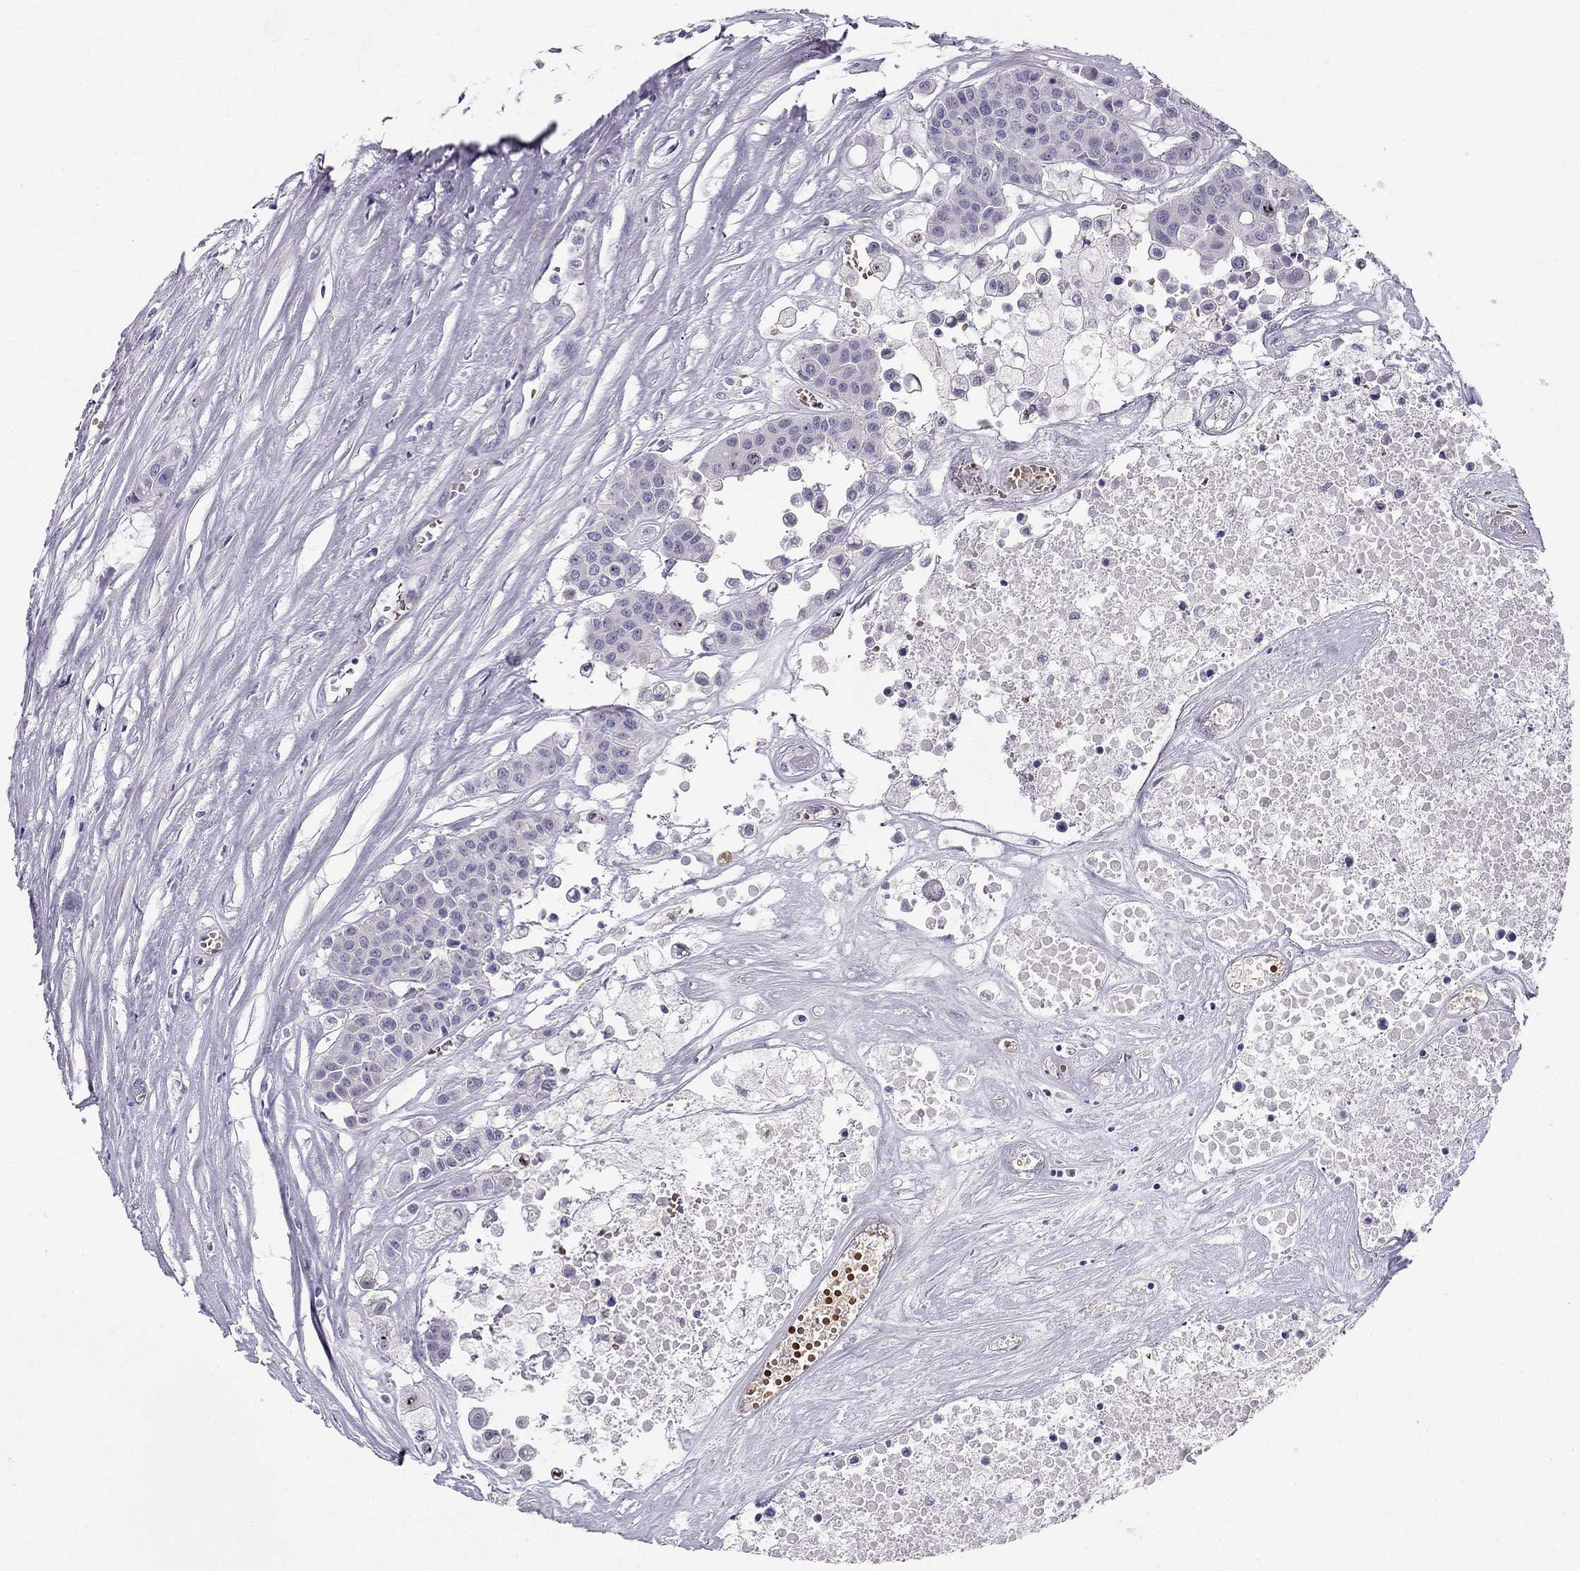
{"staining": {"intensity": "negative", "quantity": "none", "location": "none"}, "tissue": "carcinoid", "cell_type": "Tumor cells", "image_type": "cancer", "snomed": [{"axis": "morphology", "description": "Carcinoid, malignant, NOS"}, {"axis": "topography", "description": "Colon"}], "caption": "DAB immunohistochemical staining of carcinoid displays no significant staining in tumor cells.", "gene": "RSPH14", "patient": {"sex": "male", "age": 81}}